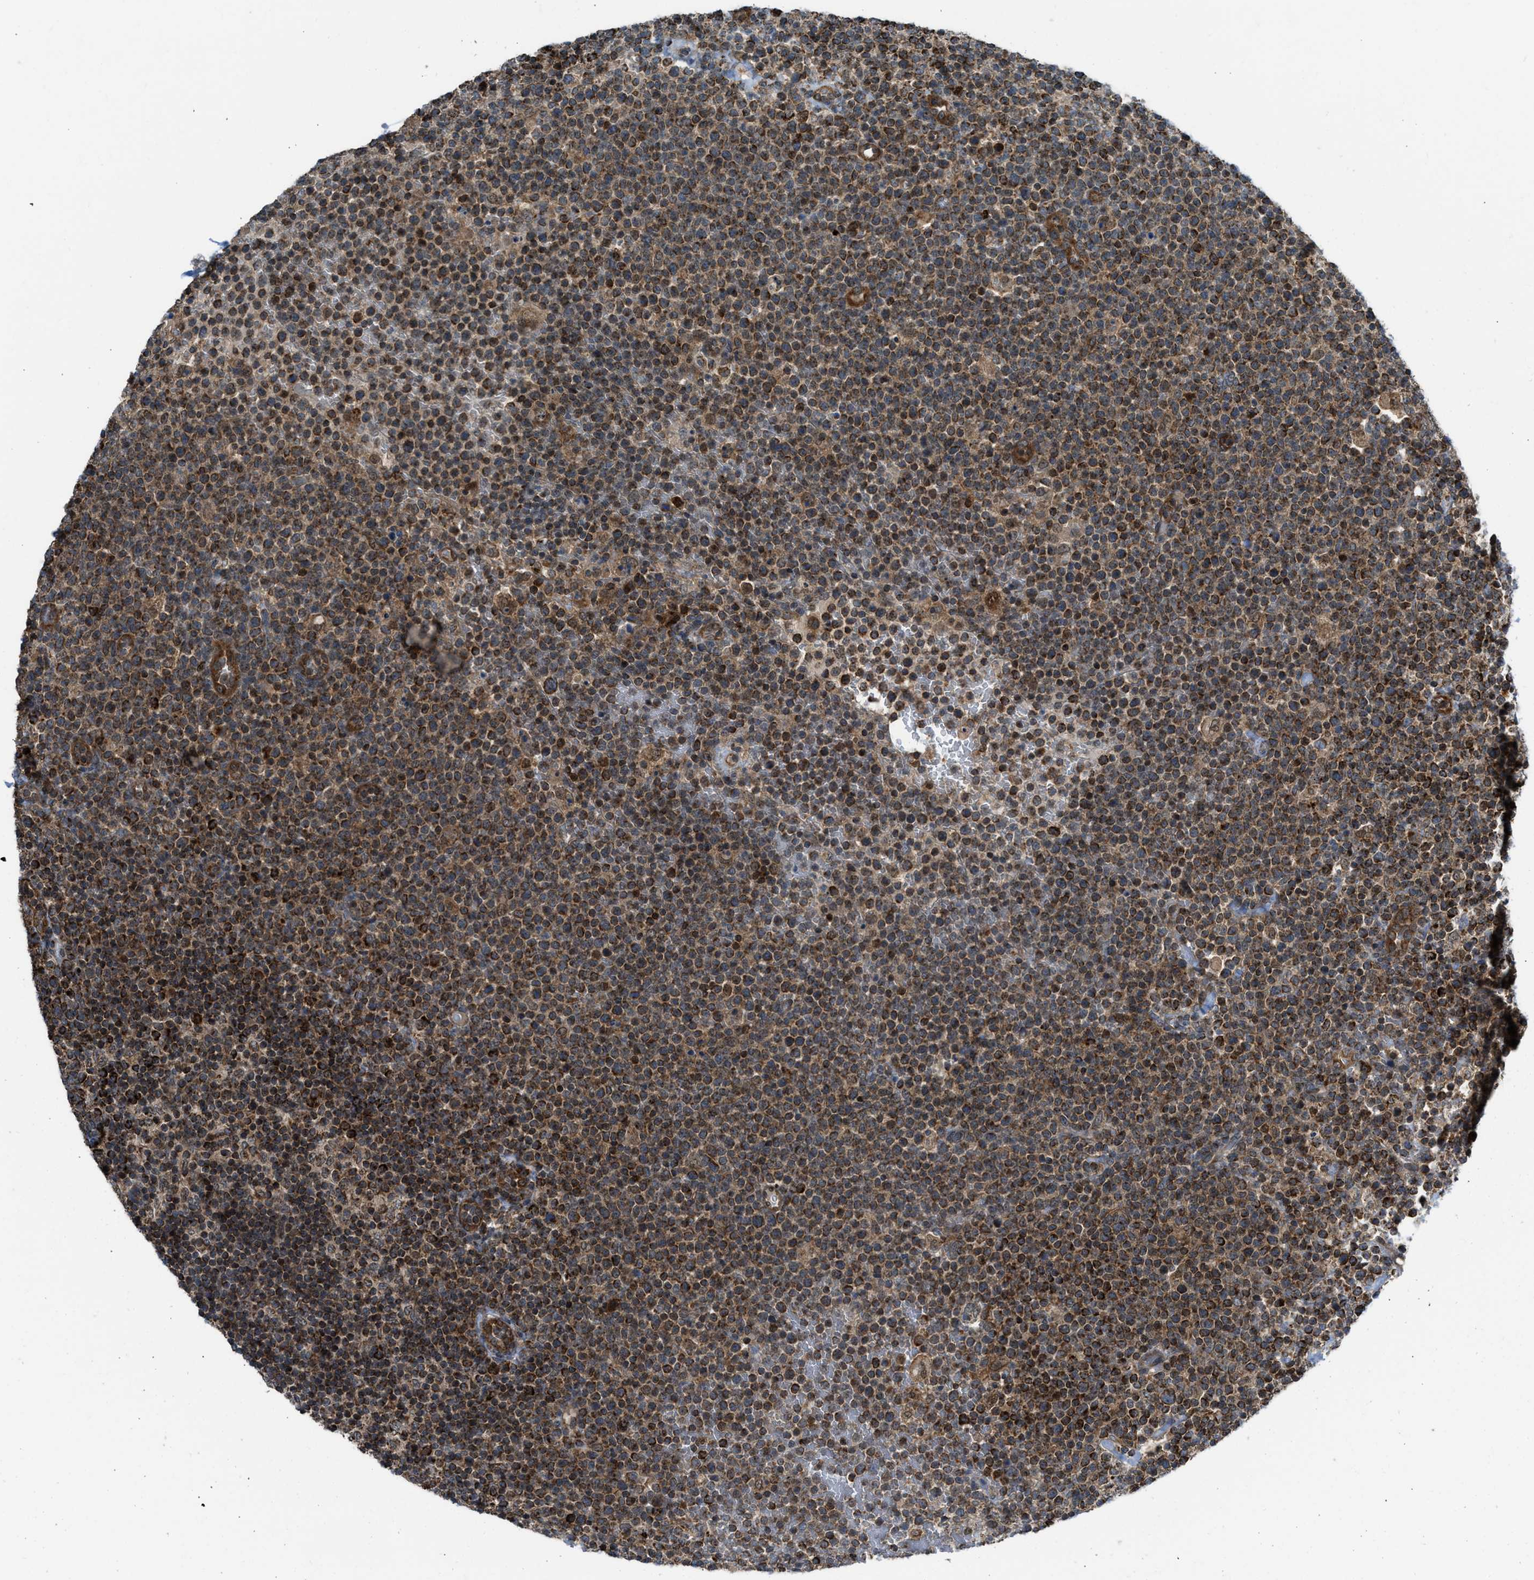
{"staining": {"intensity": "strong", "quantity": ">75%", "location": "cytoplasmic/membranous"}, "tissue": "lymphoma", "cell_type": "Tumor cells", "image_type": "cancer", "snomed": [{"axis": "morphology", "description": "Malignant lymphoma, non-Hodgkin's type, High grade"}, {"axis": "topography", "description": "Lymph node"}], "caption": "A brown stain highlights strong cytoplasmic/membranous expression of a protein in human malignant lymphoma, non-Hodgkin's type (high-grade) tumor cells.", "gene": "SESN2", "patient": {"sex": "male", "age": 61}}